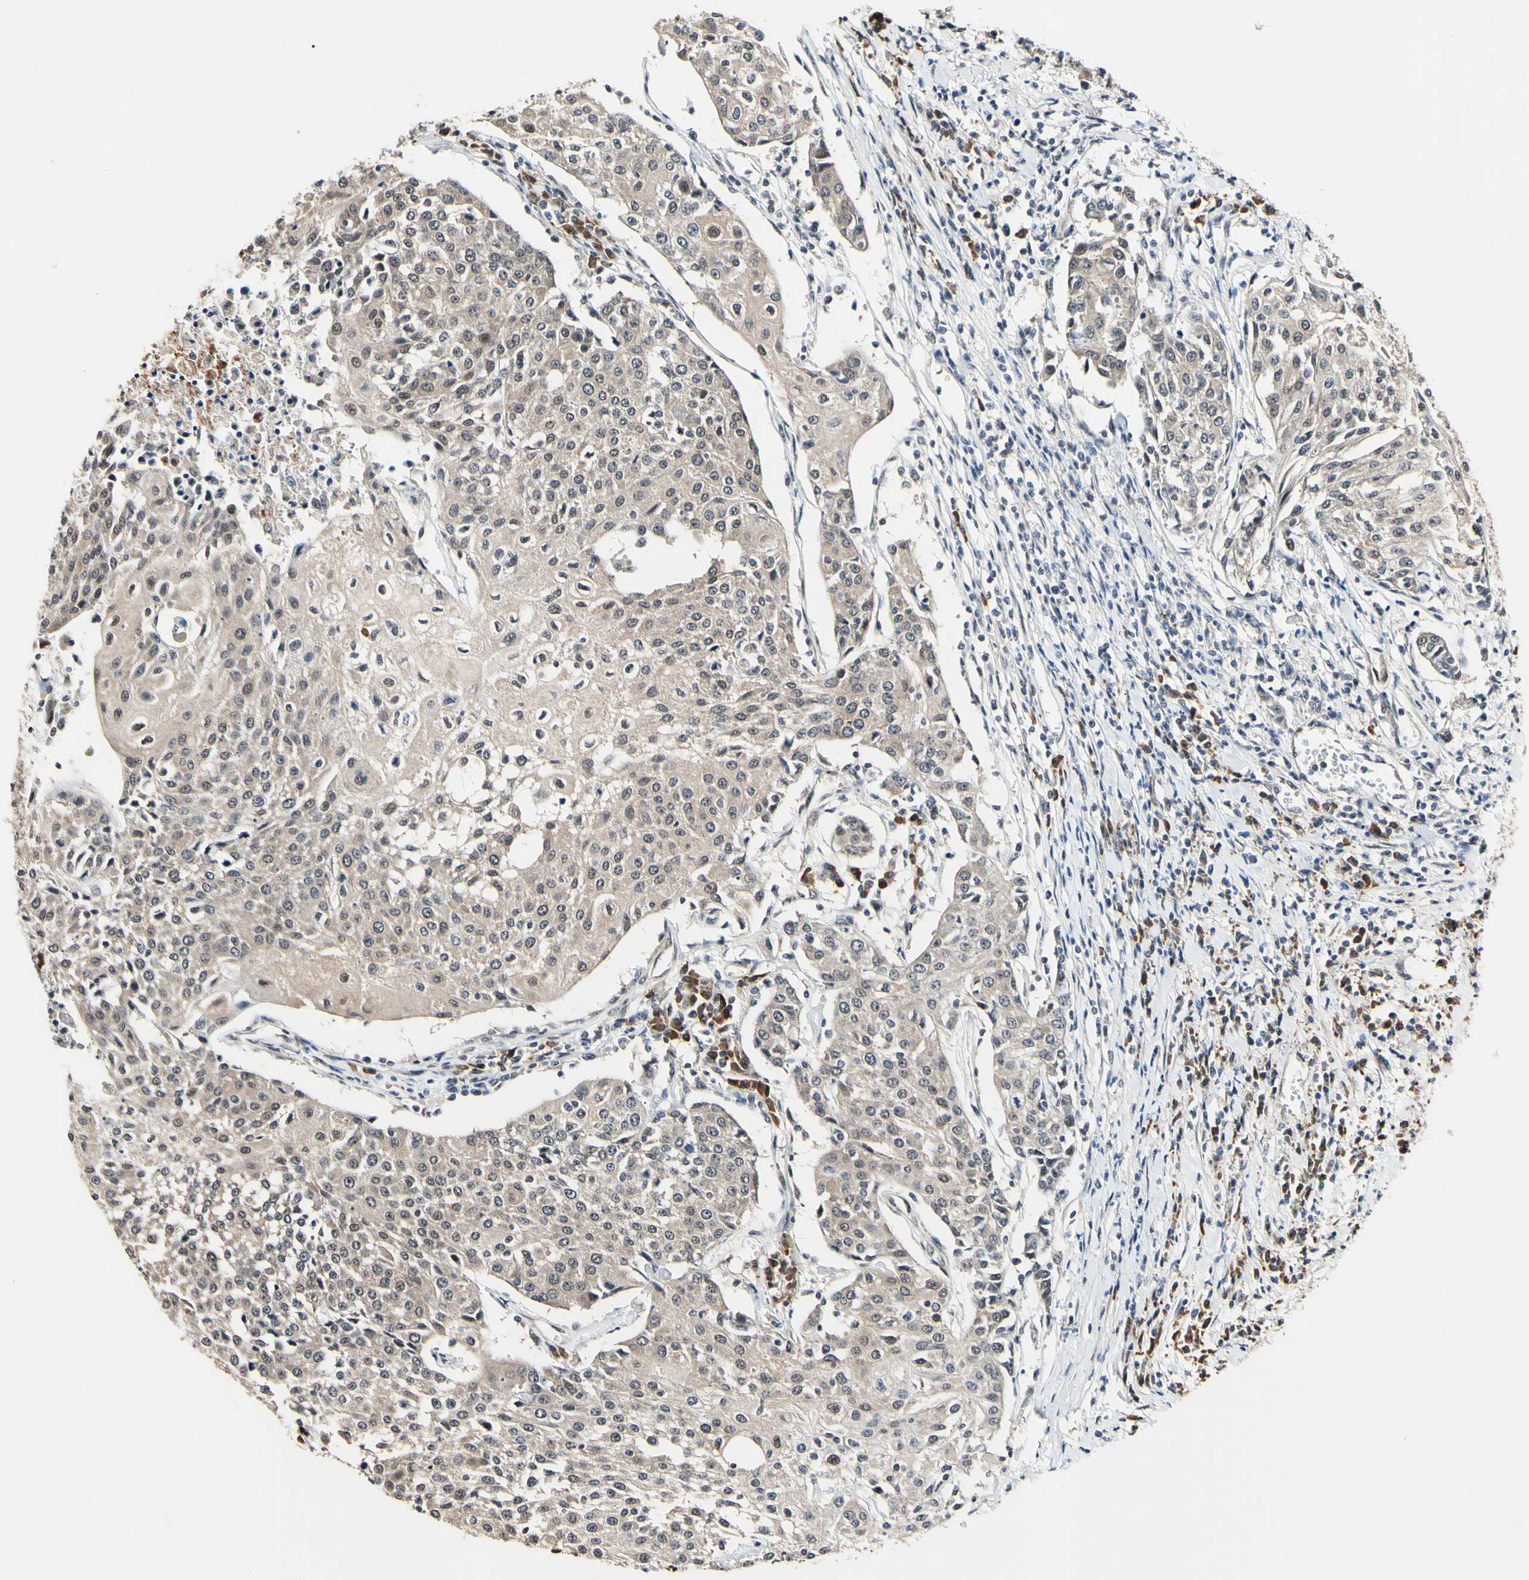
{"staining": {"intensity": "weak", "quantity": ">75%", "location": "cytoplasmic/membranous"}, "tissue": "urothelial cancer", "cell_type": "Tumor cells", "image_type": "cancer", "snomed": [{"axis": "morphology", "description": "Urothelial carcinoma, High grade"}, {"axis": "topography", "description": "Urinary bladder"}], "caption": "Human urothelial cancer stained for a protein (brown) displays weak cytoplasmic/membranous positive expression in about >75% of tumor cells.", "gene": "PSMD10", "patient": {"sex": "female", "age": 85}}